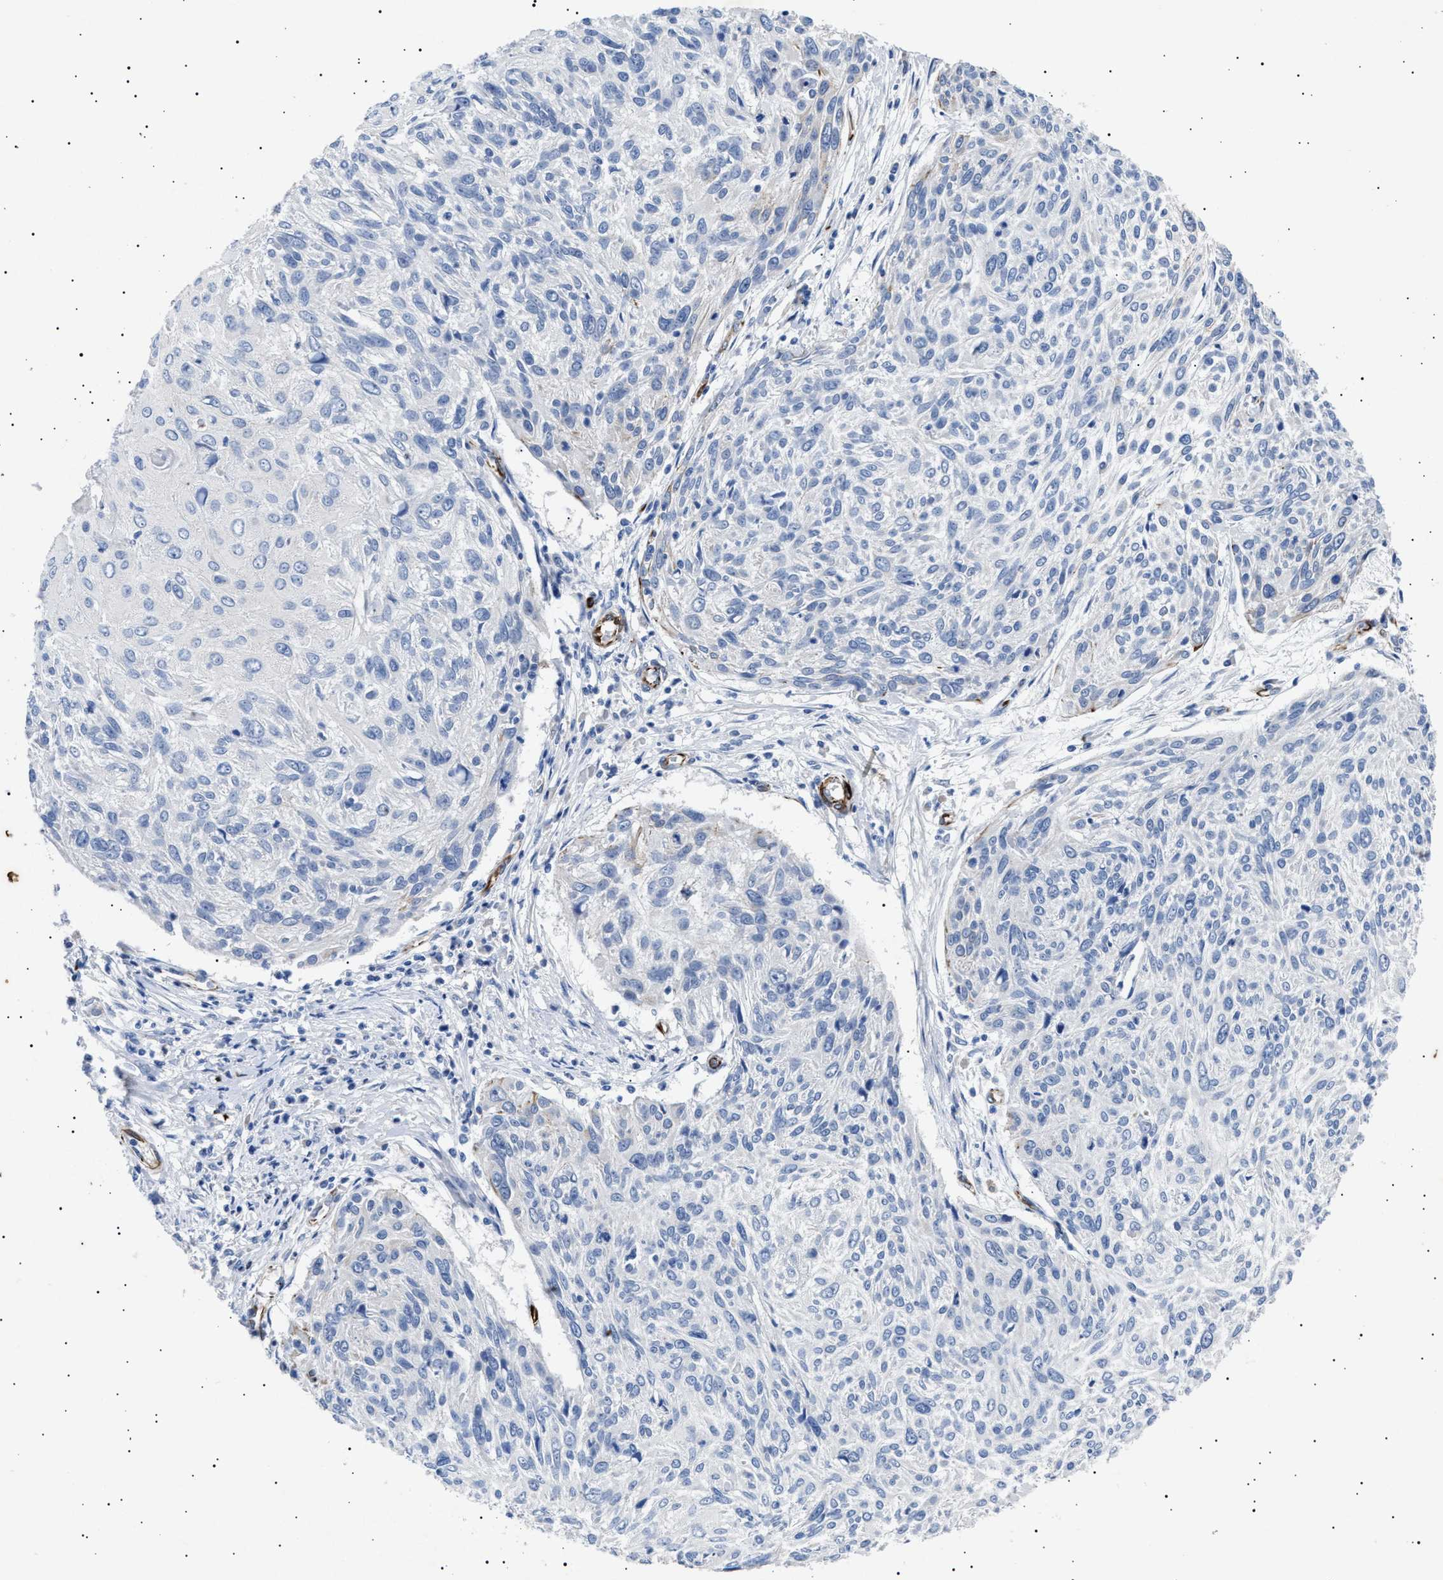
{"staining": {"intensity": "negative", "quantity": "none", "location": "none"}, "tissue": "cervical cancer", "cell_type": "Tumor cells", "image_type": "cancer", "snomed": [{"axis": "morphology", "description": "Squamous cell carcinoma, NOS"}, {"axis": "topography", "description": "Cervix"}], "caption": "Histopathology image shows no significant protein staining in tumor cells of cervical squamous cell carcinoma. (DAB IHC with hematoxylin counter stain).", "gene": "OLFML2A", "patient": {"sex": "female", "age": 51}}